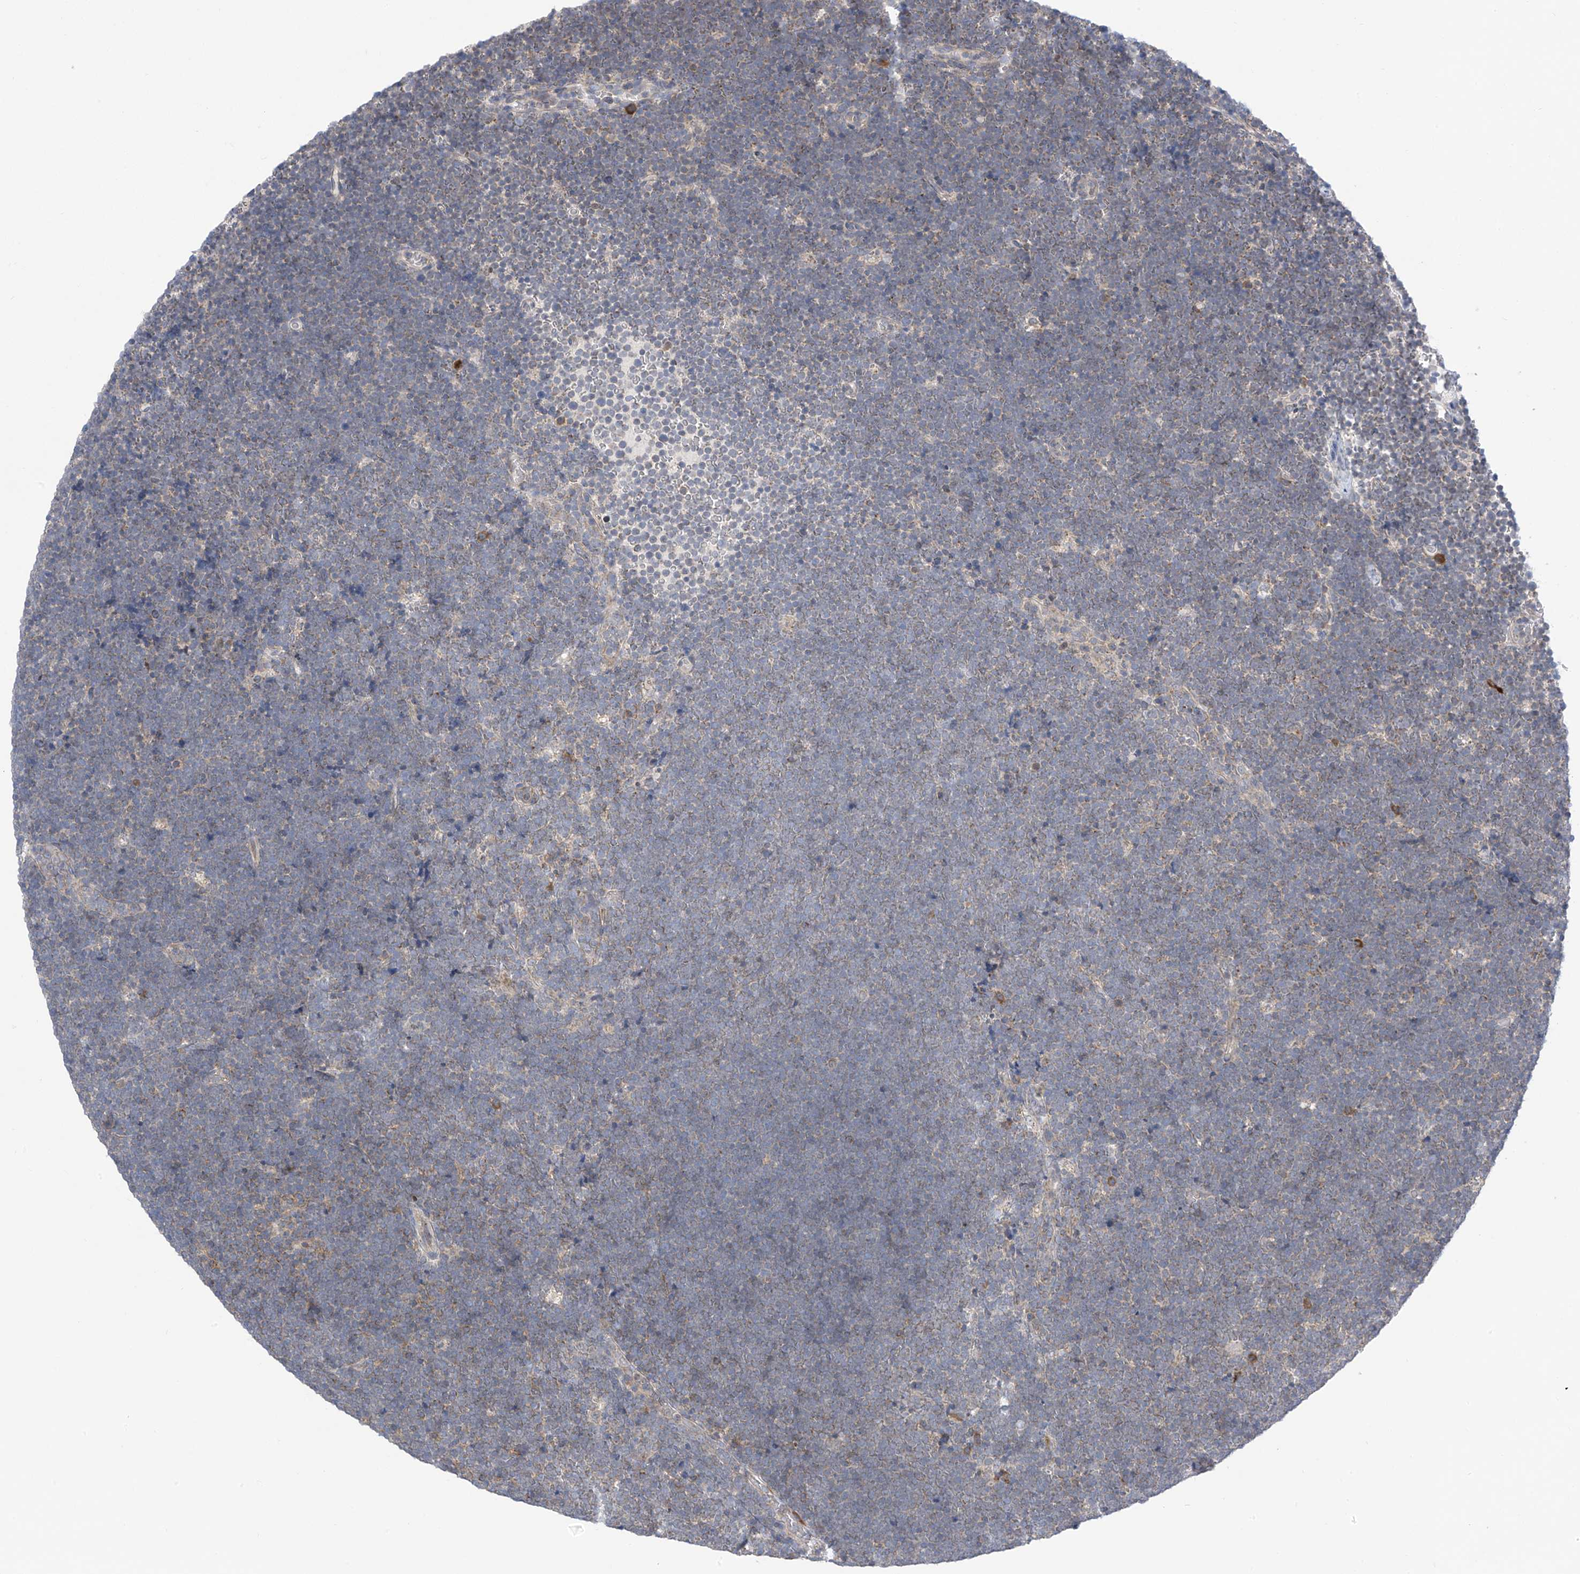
{"staining": {"intensity": "negative", "quantity": "none", "location": "none"}, "tissue": "lymphoma", "cell_type": "Tumor cells", "image_type": "cancer", "snomed": [{"axis": "morphology", "description": "Malignant lymphoma, non-Hodgkin's type, High grade"}, {"axis": "topography", "description": "Lymph node"}], "caption": "DAB (3,3'-diaminobenzidine) immunohistochemical staining of human lymphoma shows no significant positivity in tumor cells.", "gene": "SLCO4A1", "patient": {"sex": "male", "age": 13}}